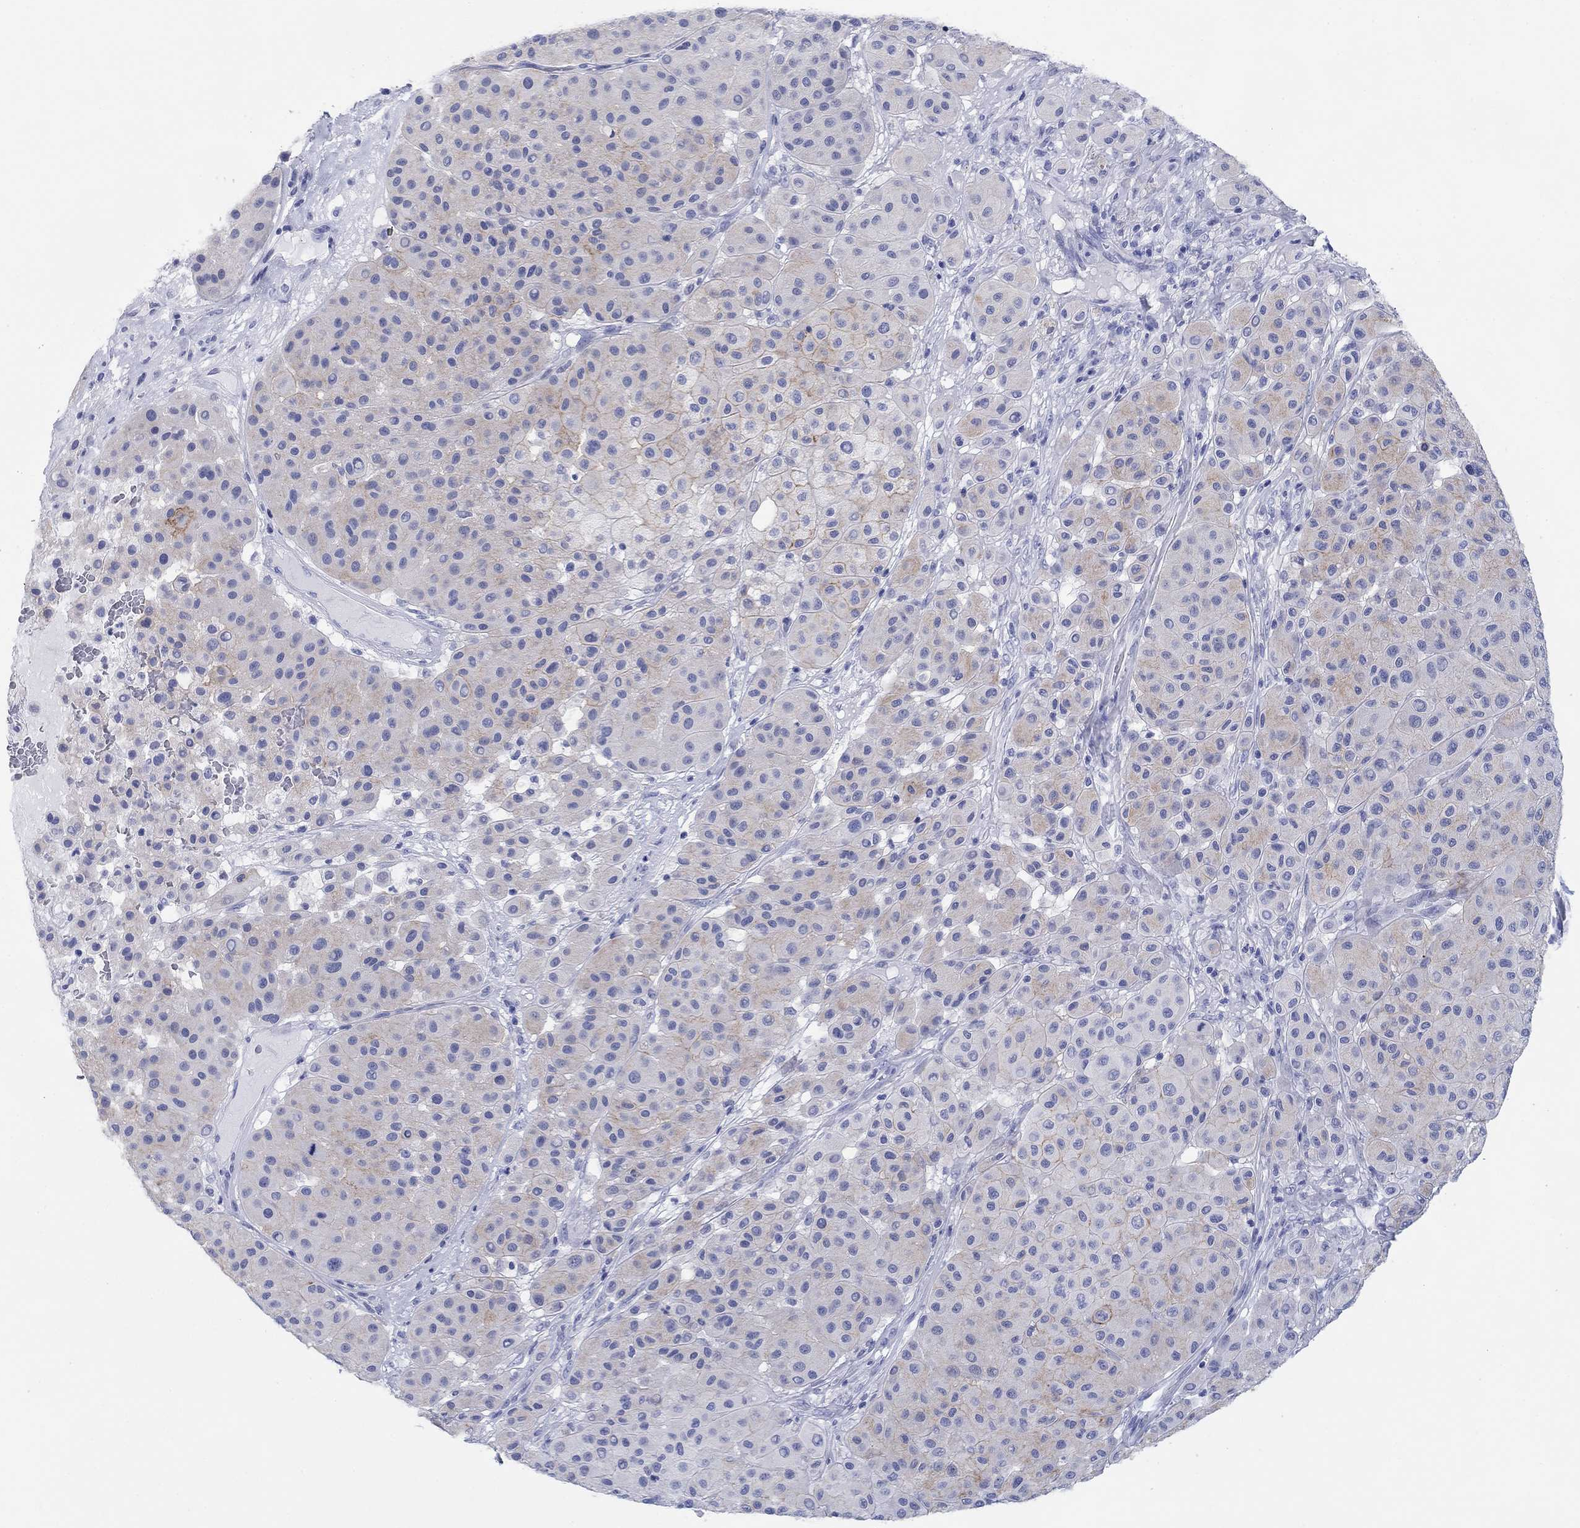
{"staining": {"intensity": "moderate", "quantity": "<25%", "location": "cytoplasmic/membranous"}, "tissue": "melanoma", "cell_type": "Tumor cells", "image_type": "cancer", "snomed": [{"axis": "morphology", "description": "Malignant melanoma, Metastatic site"}, {"axis": "topography", "description": "Smooth muscle"}], "caption": "Approximately <25% of tumor cells in human melanoma reveal moderate cytoplasmic/membranous protein positivity as visualized by brown immunohistochemical staining.", "gene": "ATP1B1", "patient": {"sex": "male", "age": 41}}